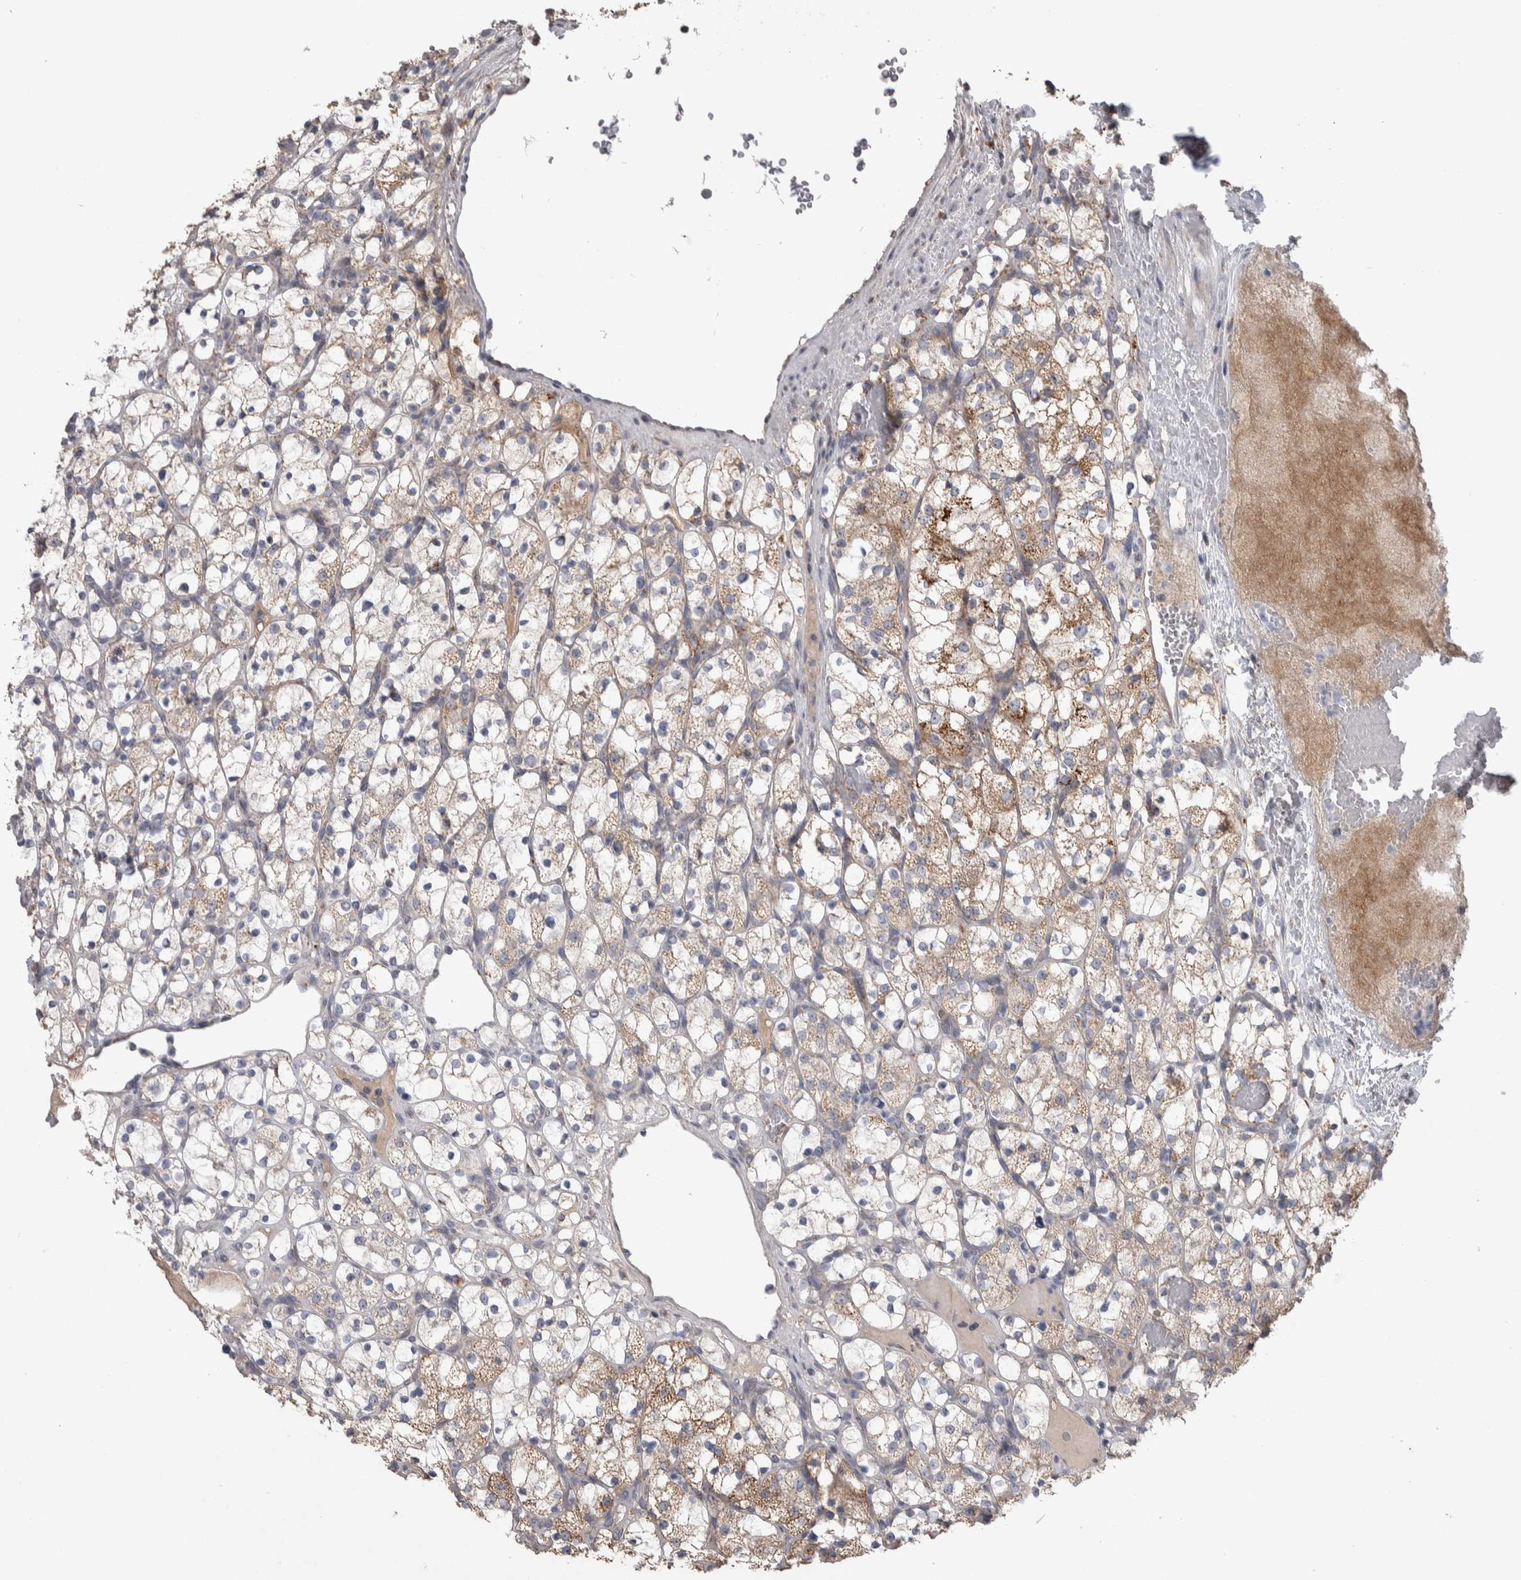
{"staining": {"intensity": "weak", "quantity": ">75%", "location": "cytoplasmic/membranous"}, "tissue": "renal cancer", "cell_type": "Tumor cells", "image_type": "cancer", "snomed": [{"axis": "morphology", "description": "Adenocarcinoma, NOS"}, {"axis": "topography", "description": "Kidney"}], "caption": "Immunohistochemical staining of human renal cancer (adenocarcinoma) shows weak cytoplasmic/membranous protein staining in about >75% of tumor cells.", "gene": "SCO1", "patient": {"sex": "female", "age": 69}}